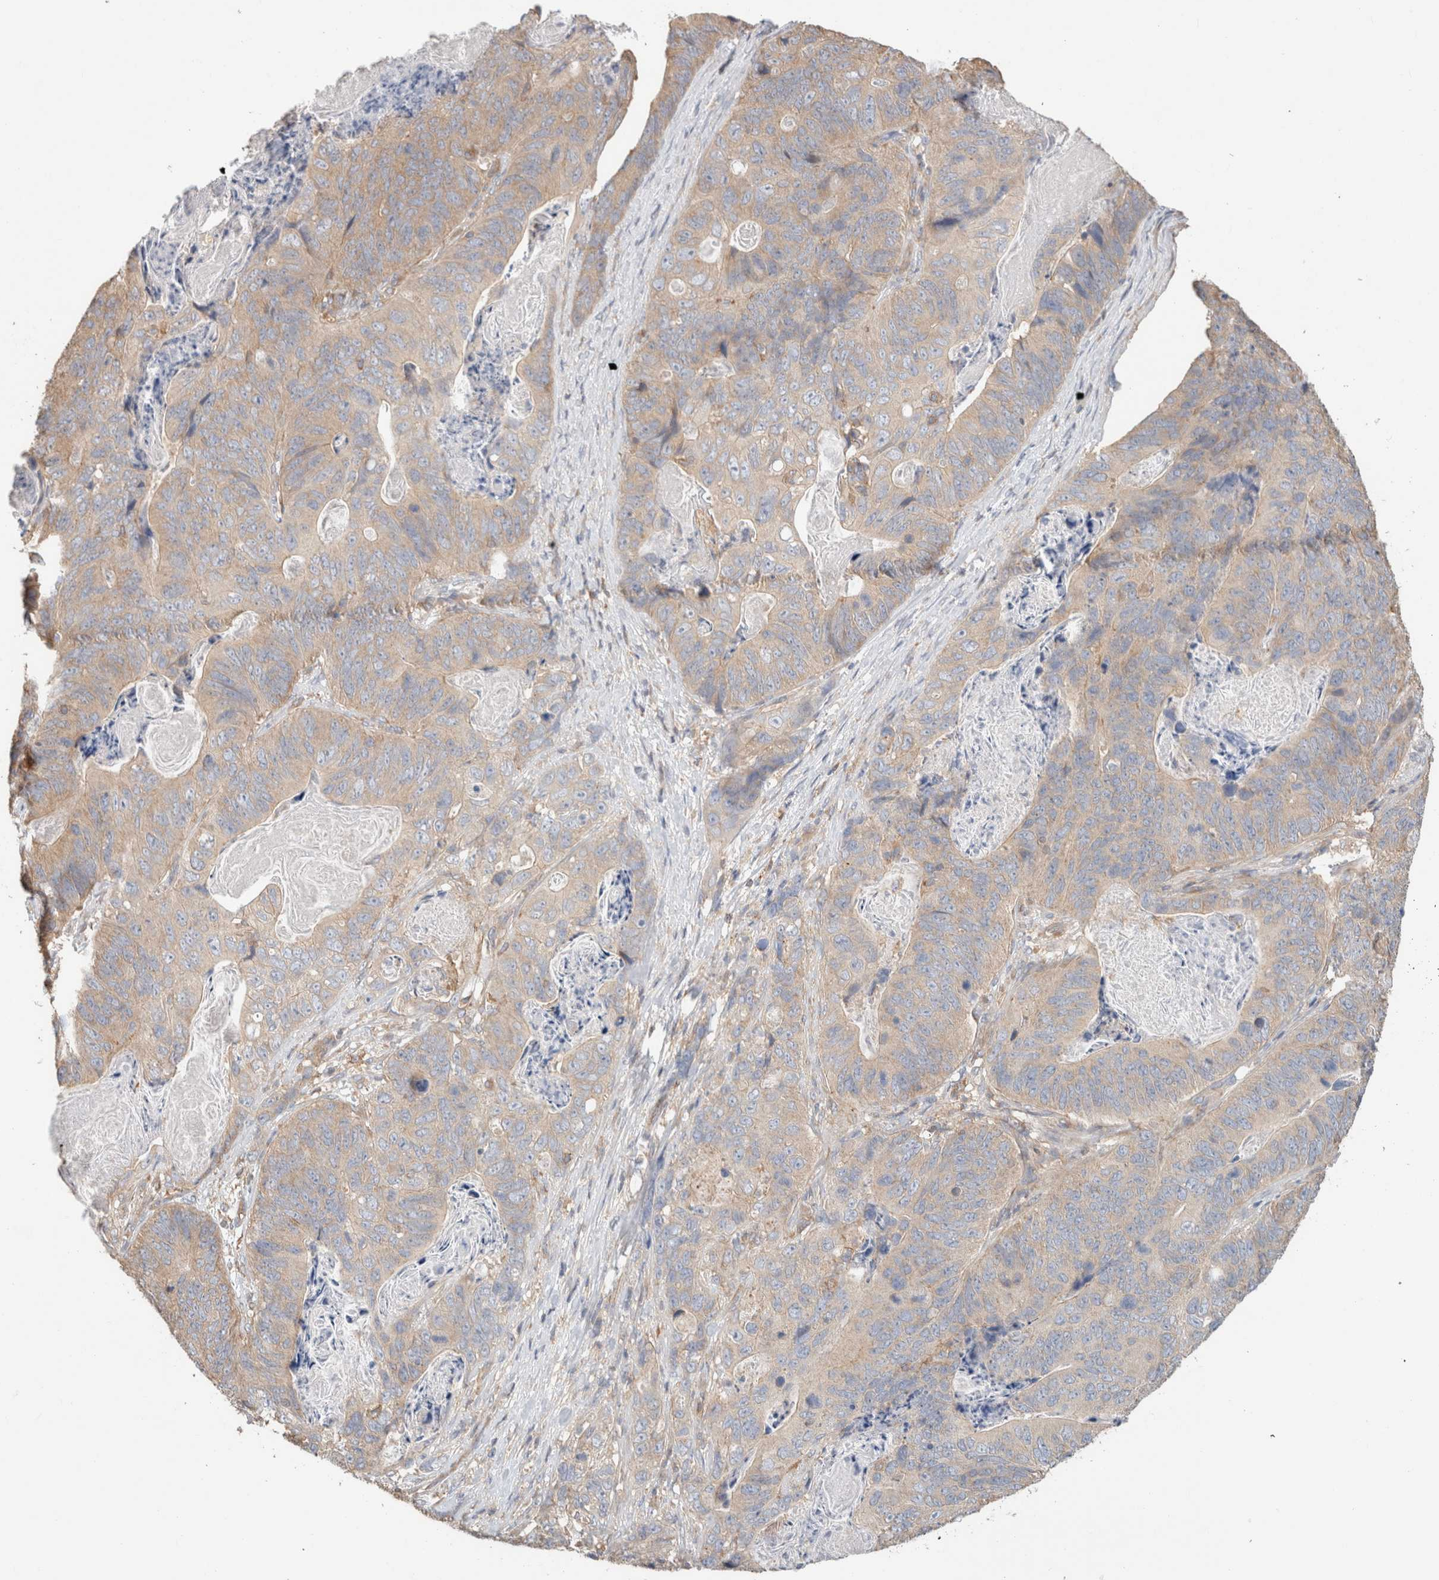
{"staining": {"intensity": "weak", "quantity": "25%-75%", "location": "cytoplasmic/membranous"}, "tissue": "stomach cancer", "cell_type": "Tumor cells", "image_type": "cancer", "snomed": [{"axis": "morphology", "description": "Normal tissue, NOS"}, {"axis": "morphology", "description": "Adenocarcinoma, NOS"}, {"axis": "topography", "description": "Stomach"}], "caption": "Human adenocarcinoma (stomach) stained for a protein (brown) demonstrates weak cytoplasmic/membranous positive expression in about 25%-75% of tumor cells.", "gene": "CFAP418", "patient": {"sex": "female", "age": 89}}